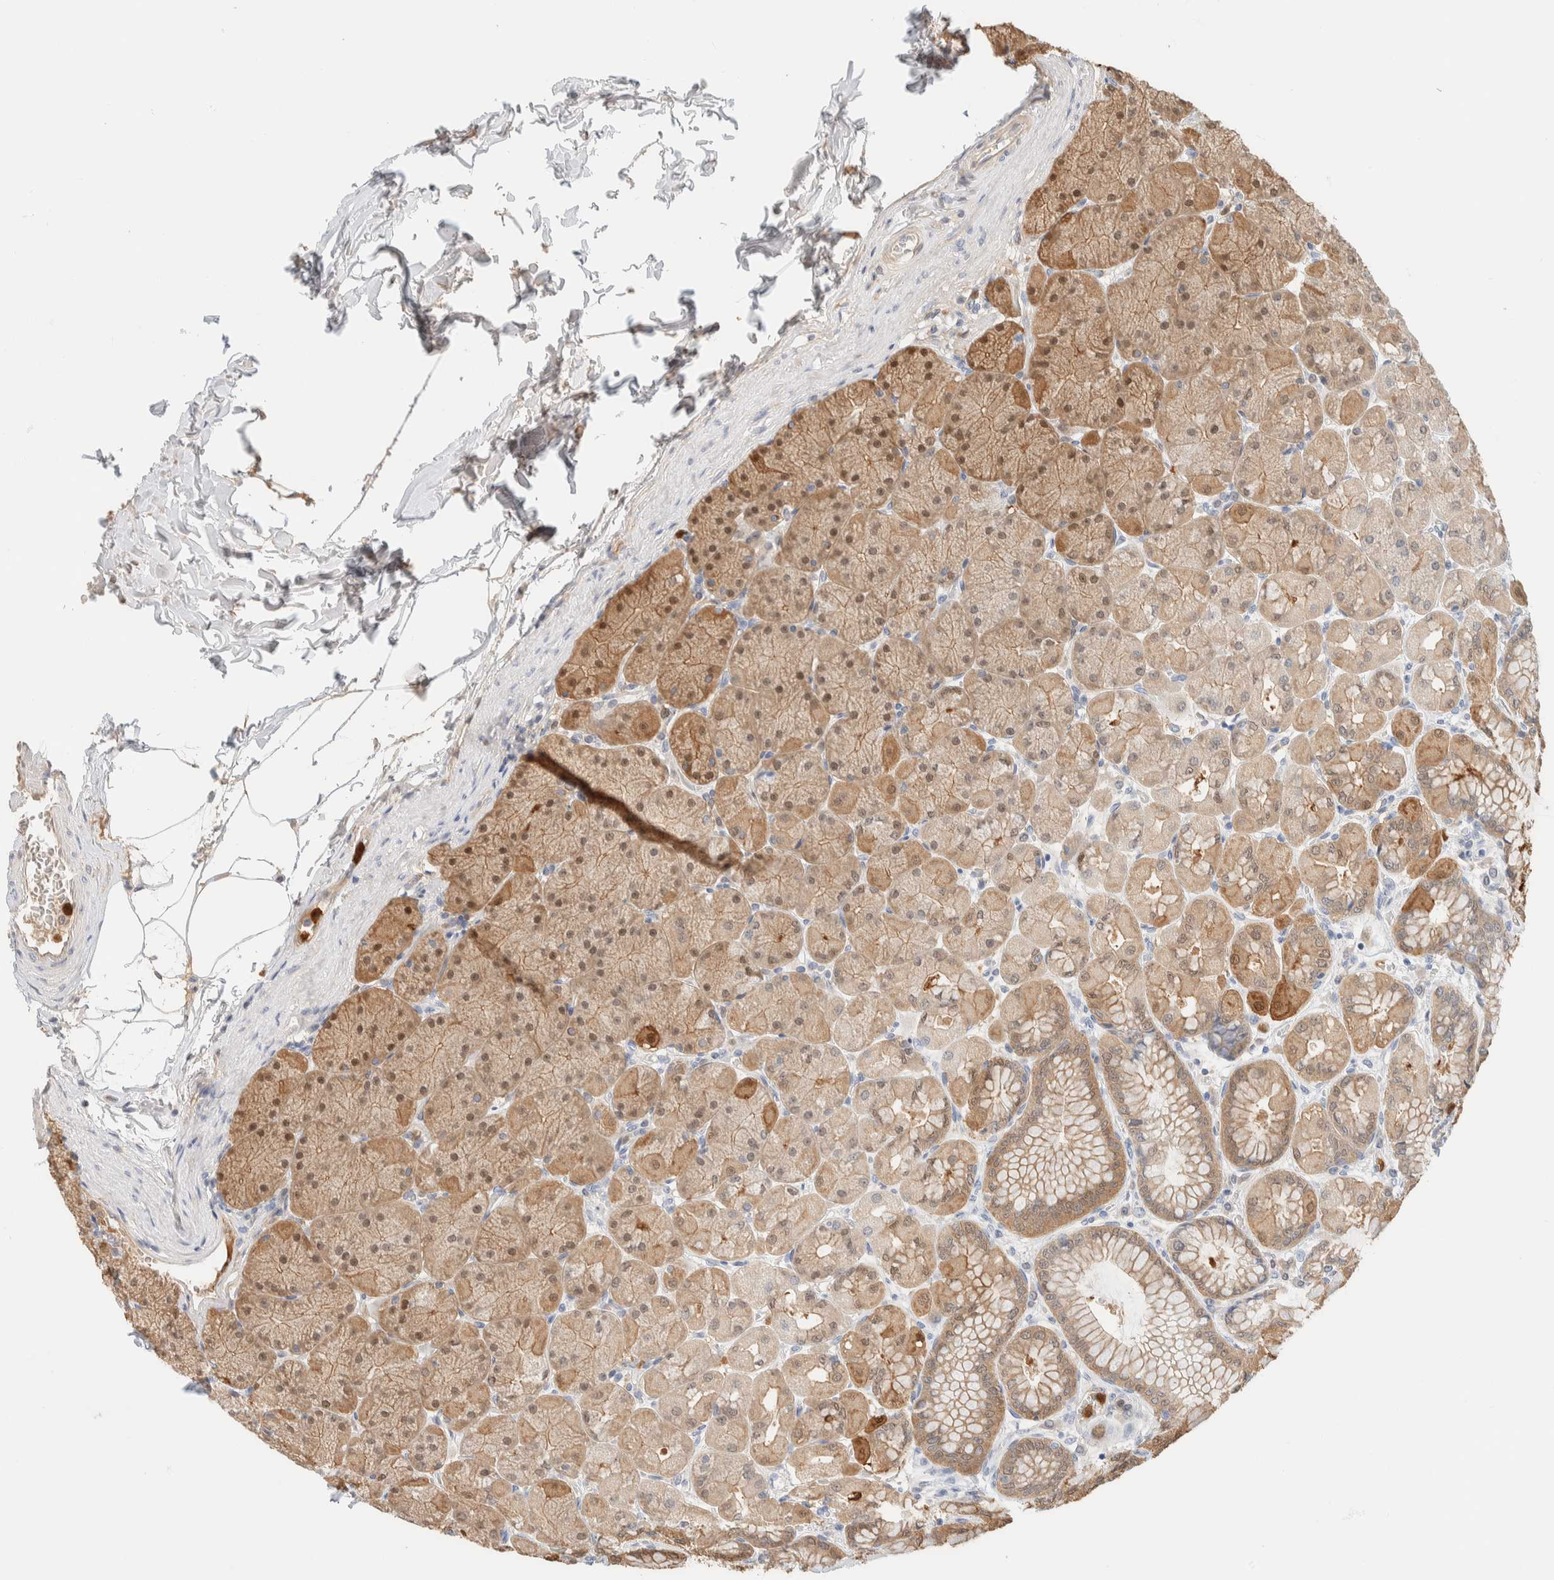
{"staining": {"intensity": "moderate", "quantity": "25%-75%", "location": "cytoplasmic/membranous,nuclear"}, "tissue": "stomach", "cell_type": "Glandular cells", "image_type": "normal", "snomed": [{"axis": "morphology", "description": "Normal tissue, NOS"}, {"axis": "topography", "description": "Stomach, upper"}], "caption": "Immunohistochemistry (IHC) (DAB (3,3'-diaminobenzidine)) staining of normal stomach shows moderate cytoplasmic/membranous,nuclear protein staining in about 25%-75% of glandular cells. (DAB IHC, brown staining for protein, blue staining for nuclei).", "gene": "SETD4", "patient": {"sex": "female", "age": 56}}